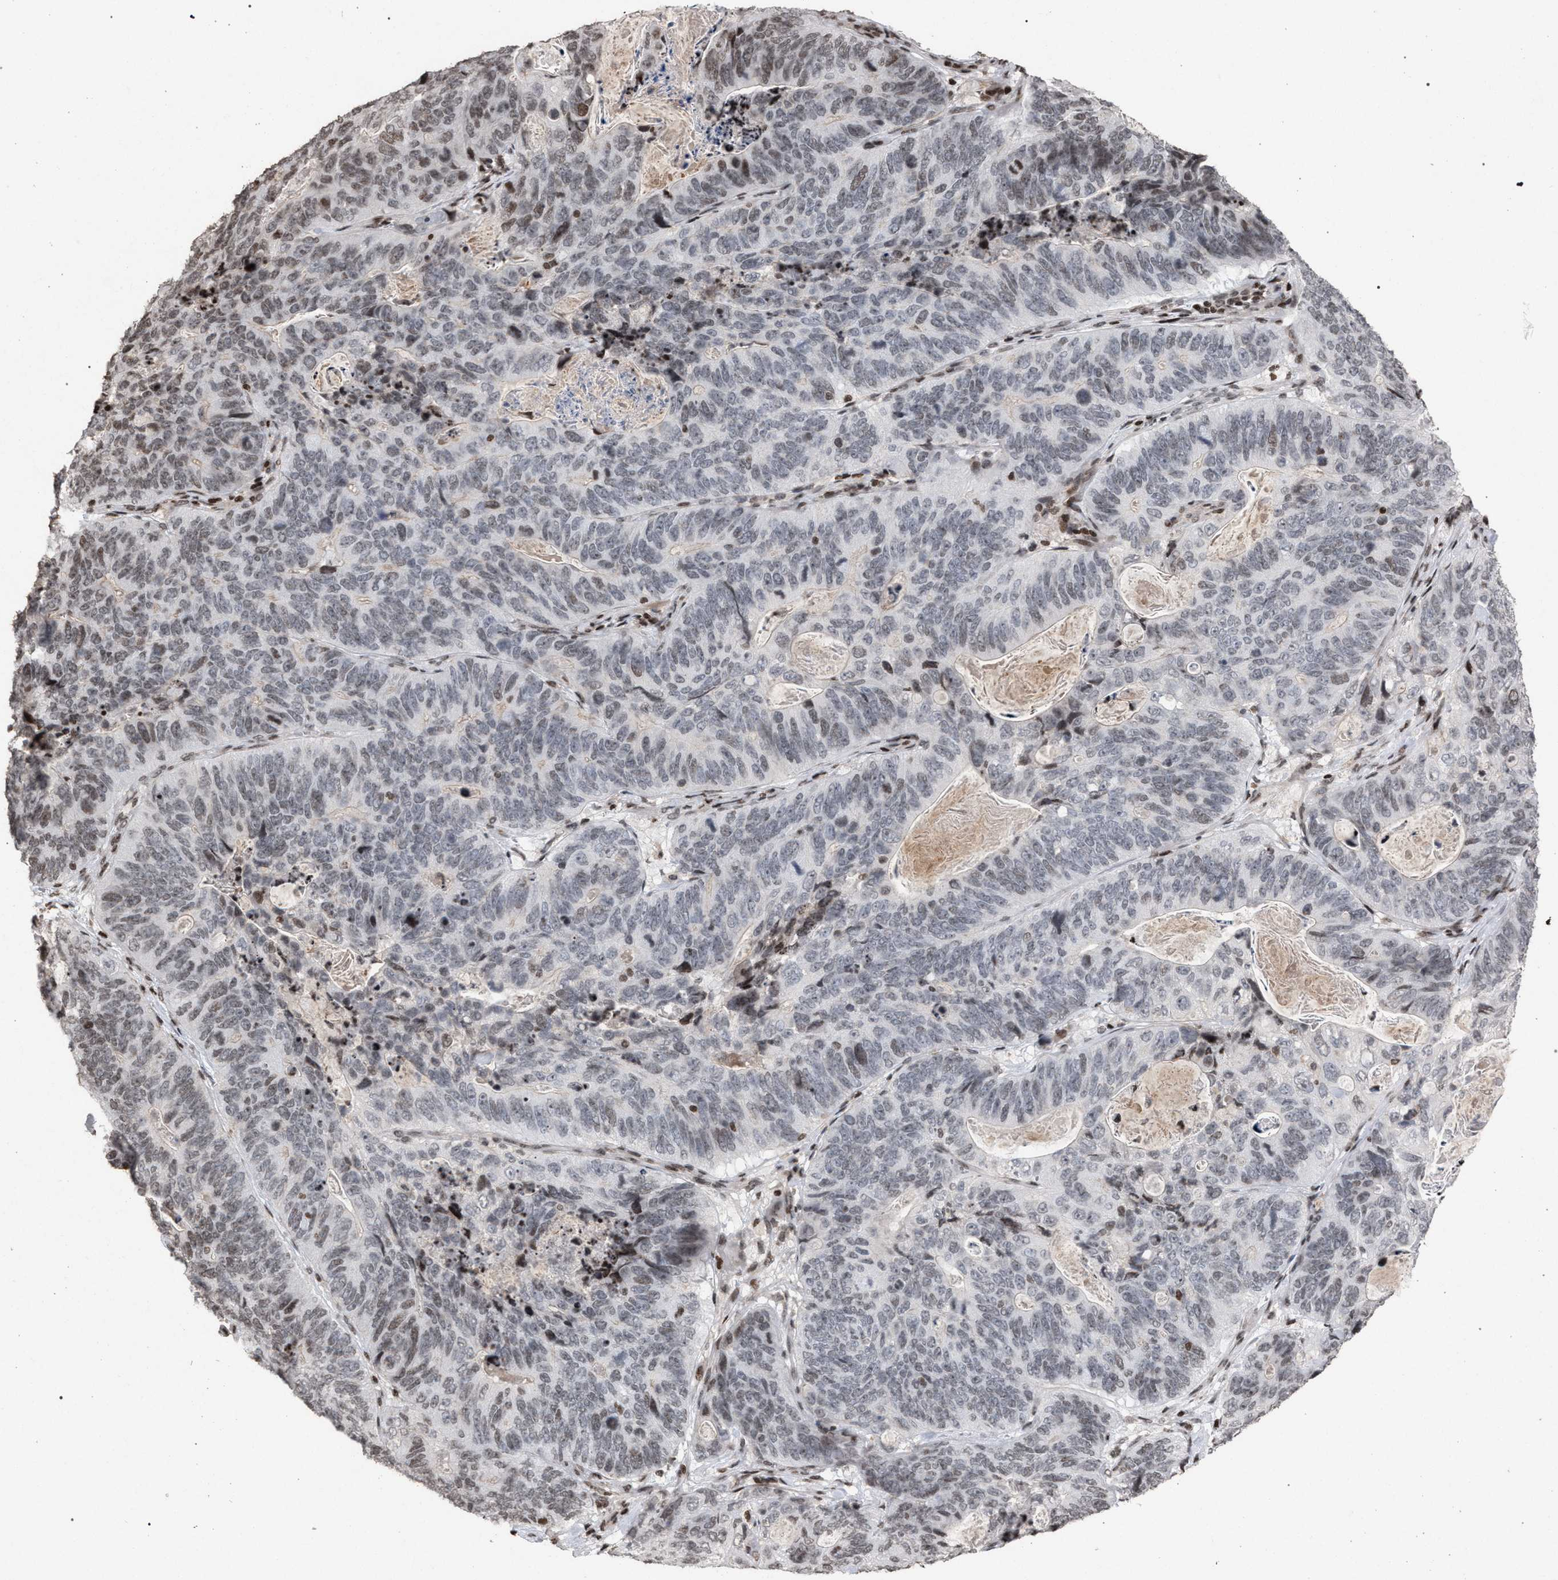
{"staining": {"intensity": "weak", "quantity": "25%-75%", "location": "nuclear"}, "tissue": "stomach cancer", "cell_type": "Tumor cells", "image_type": "cancer", "snomed": [{"axis": "morphology", "description": "Normal tissue, NOS"}, {"axis": "morphology", "description": "Adenocarcinoma, NOS"}, {"axis": "topography", "description": "Stomach"}], "caption": "About 25%-75% of tumor cells in human stomach cancer (adenocarcinoma) exhibit weak nuclear protein expression as visualized by brown immunohistochemical staining.", "gene": "FOXD3", "patient": {"sex": "female", "age": 89}}